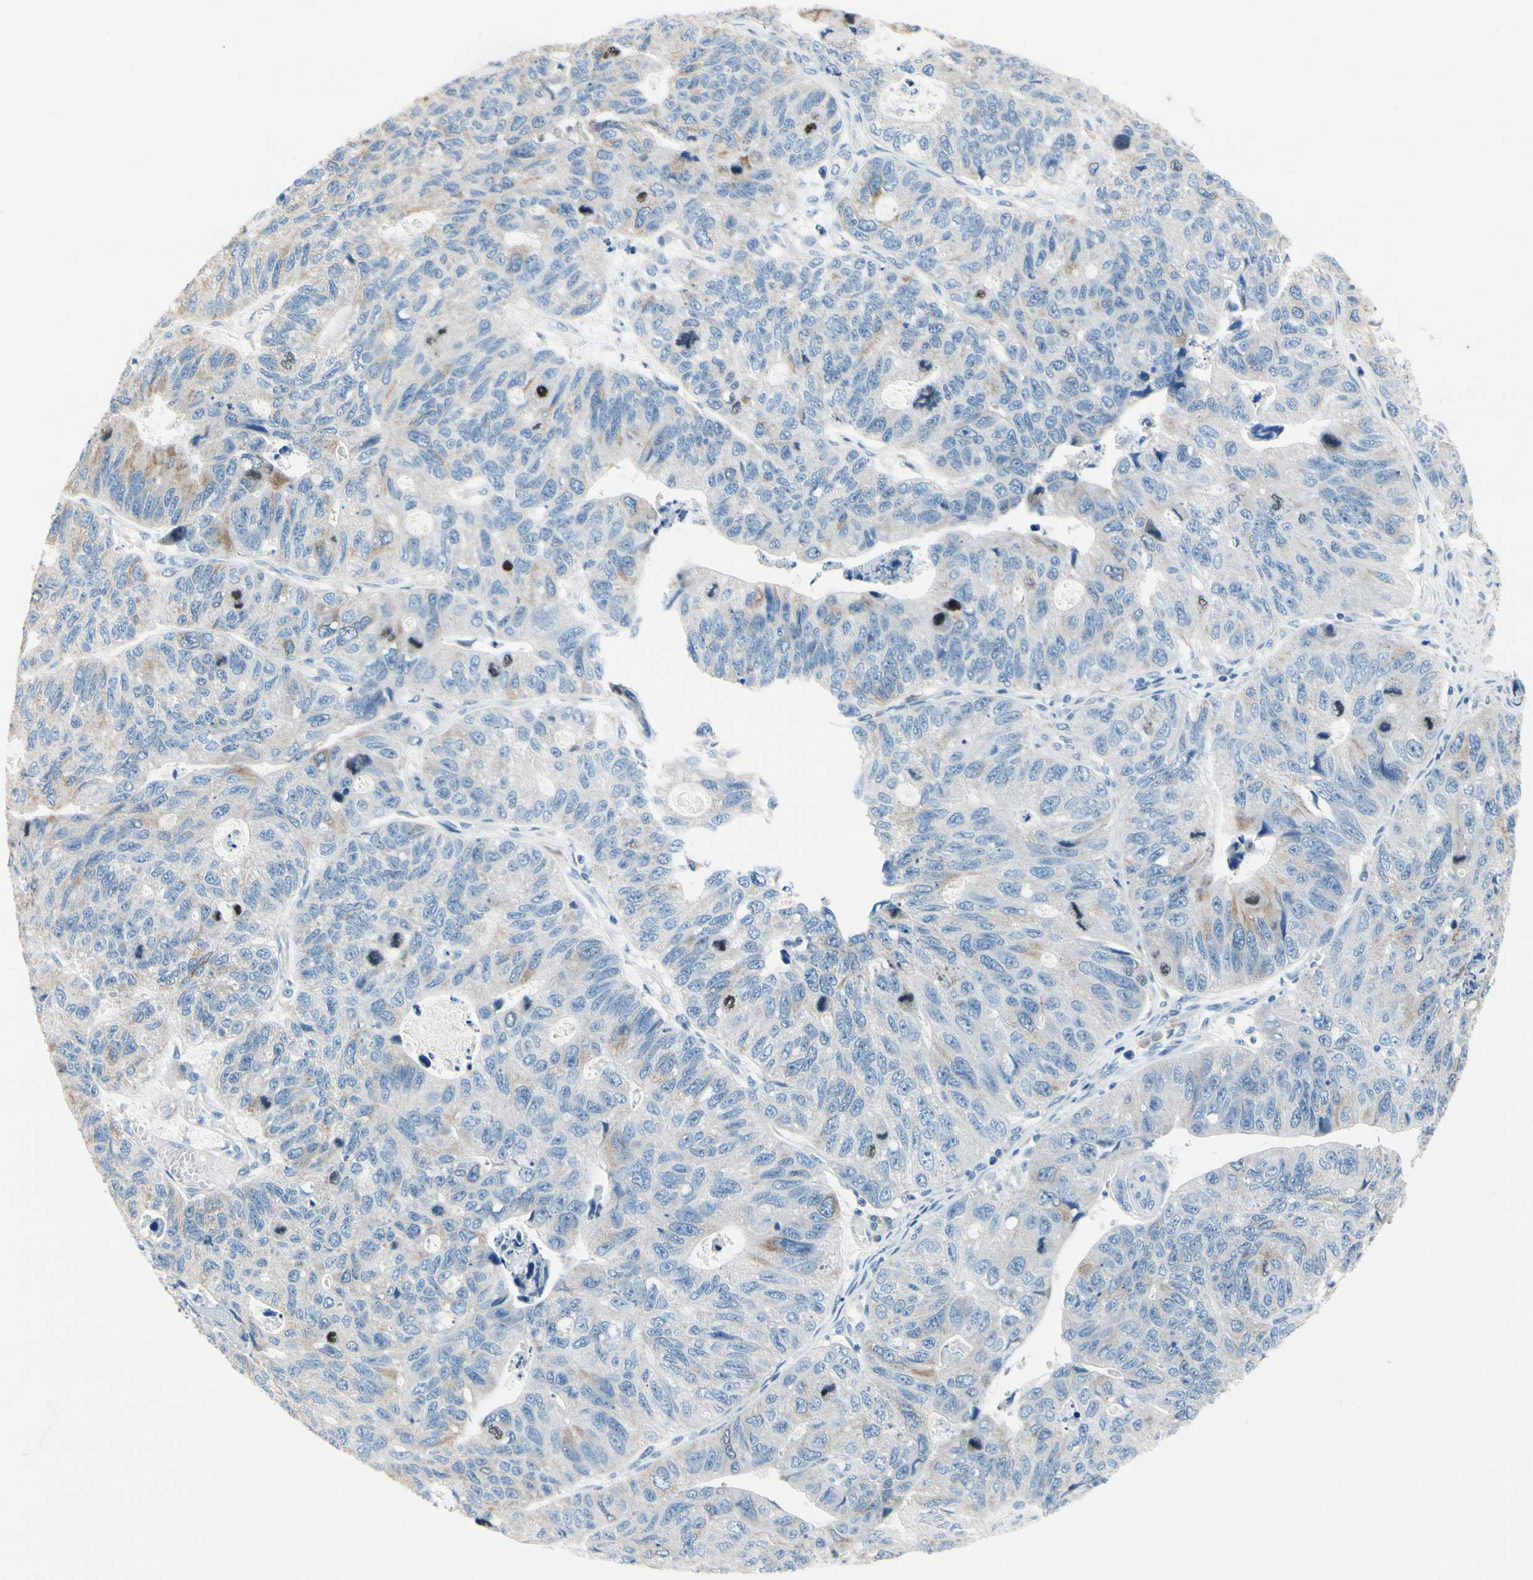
{"staining": {"intensity": "moderate", "quantity": "<25%", "location": "cytoplasmic/membranous"}, "tissue": "stomach cancer", "cell_type": "Tumor cells", "image_type": "cancer", "snomed": [{"axis": "morphology", "description": "Adenocarcinoma, NOS"}, {"axis": "topography", "description": "Stomach"}], "caption": "Moderate cytoplasmic/membranous expression is identified in about <25% of tumor cells in stomach adenocarcinoma.", "gene": "CKAP2", "patient": {"sex": "male", "age": 59}}